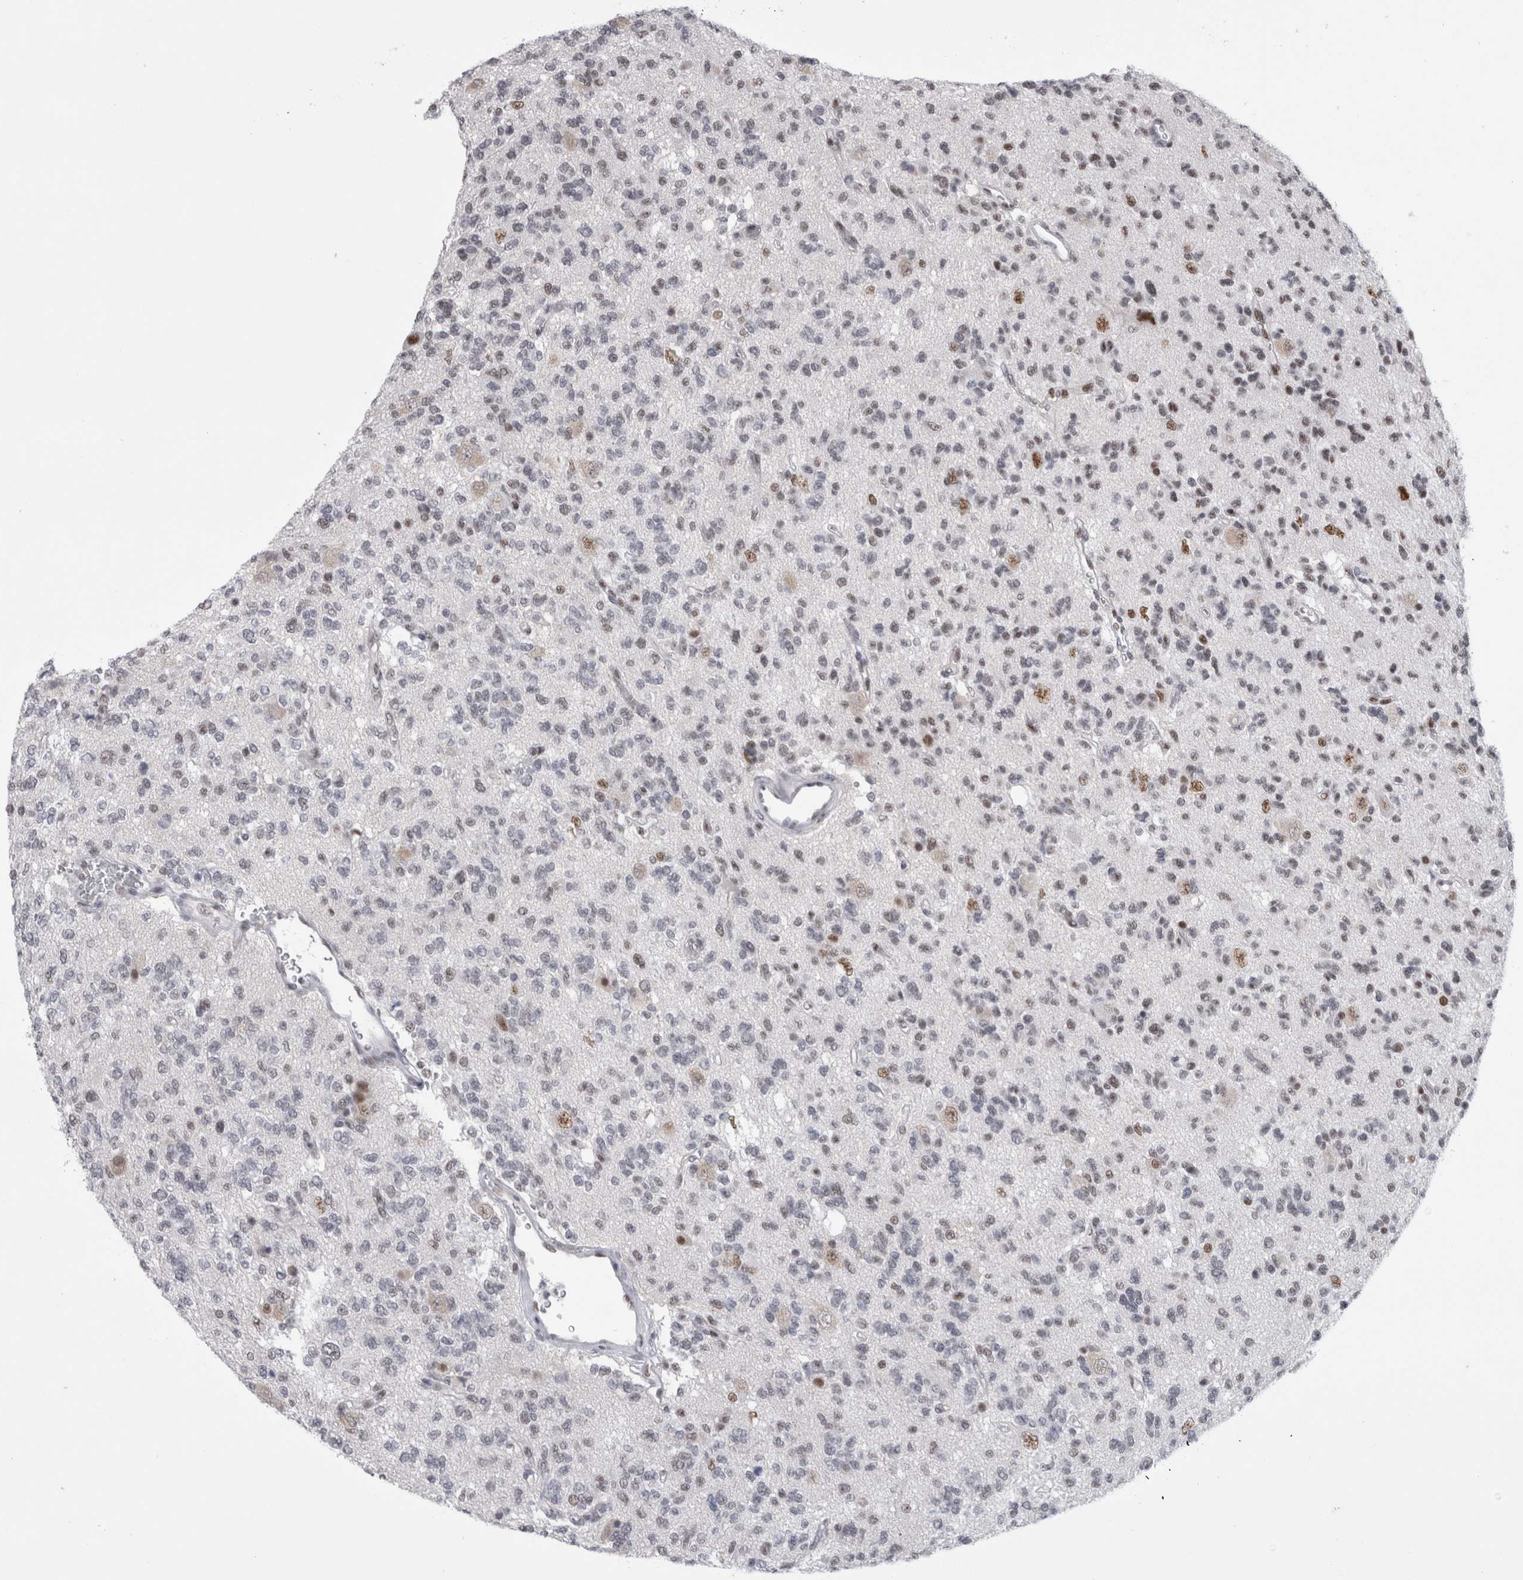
{"staining": {"intensity": "moderate", "quantity": "<25%", "location": "nuclear"}, "tissue": "glioma", "cell_type": "Tumor cells", "image_type": "cancer", "snomed": [{"axis": "morphology", "description": "Glioma, malignant, Low grade"}, {"axis": "topography", "description": "Brain"}], "caption": "A low amount of moderate nuclear expression is appreciated in approximately <25% of tumor cells in glioma tissue. (Brightfield microscopy of DAB IHC at high magnification).", "gene": "API5", "patient": {"sex": "male", "age": 38}}